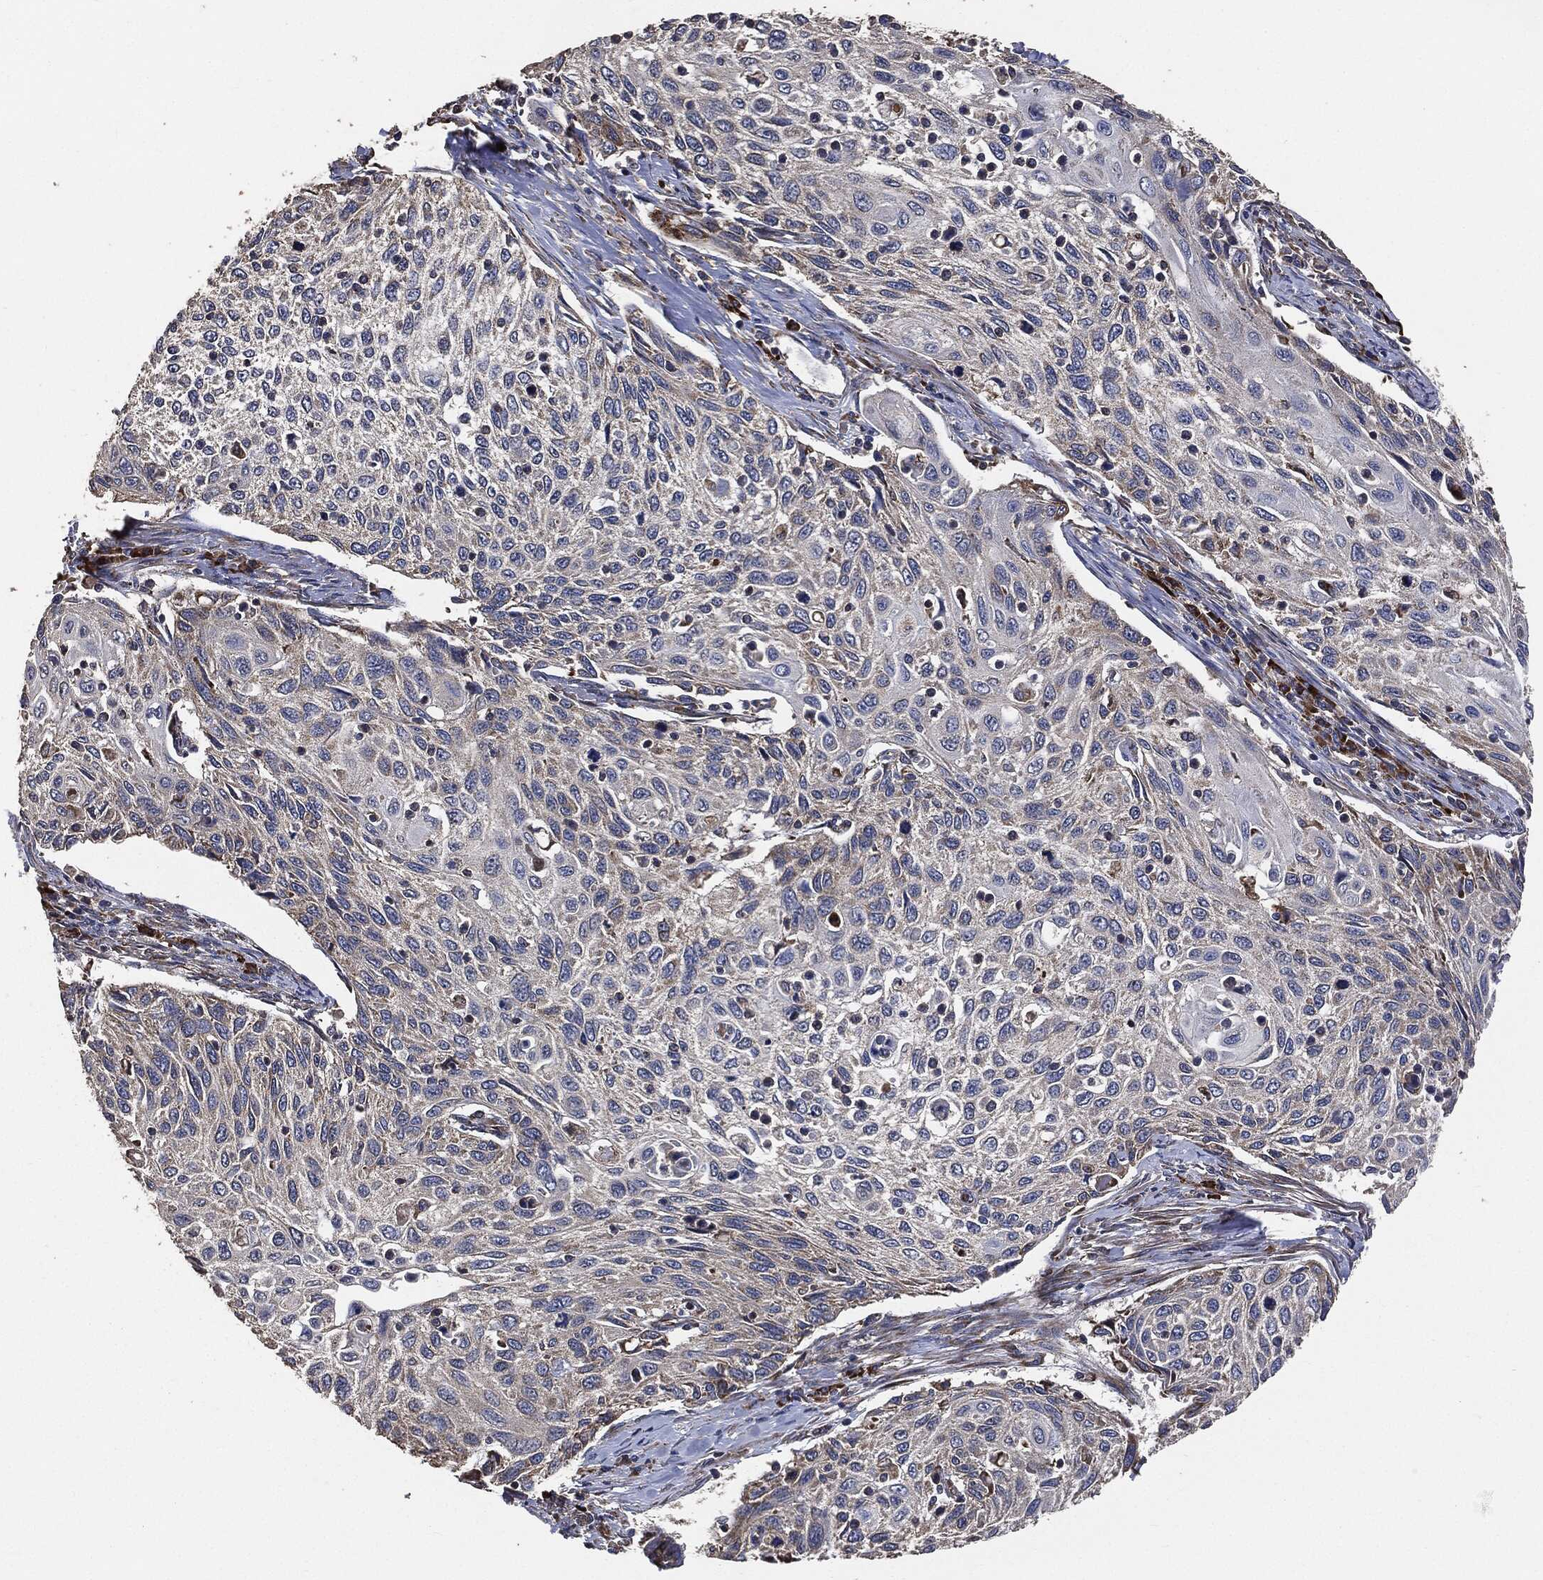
{"staining": {"intensity": "negative", "quantity": "none", "location": "none"}, "tissue": "cervical cancer", "cell_type": "Tumor cells", "image_type": "cancer", "snomed": [{"axis": "morphology", "description": "Squamous cell carcinoma, NOS"}, {"axis": "topography", "description": "Cervix"}], "caption": "A photomicrograph of cervical squamous cell carcinoma stained for a protein shows no brown staining in tumor cells.", "gene": "STK3", "patient": {"sex": "female", "age": 70}}